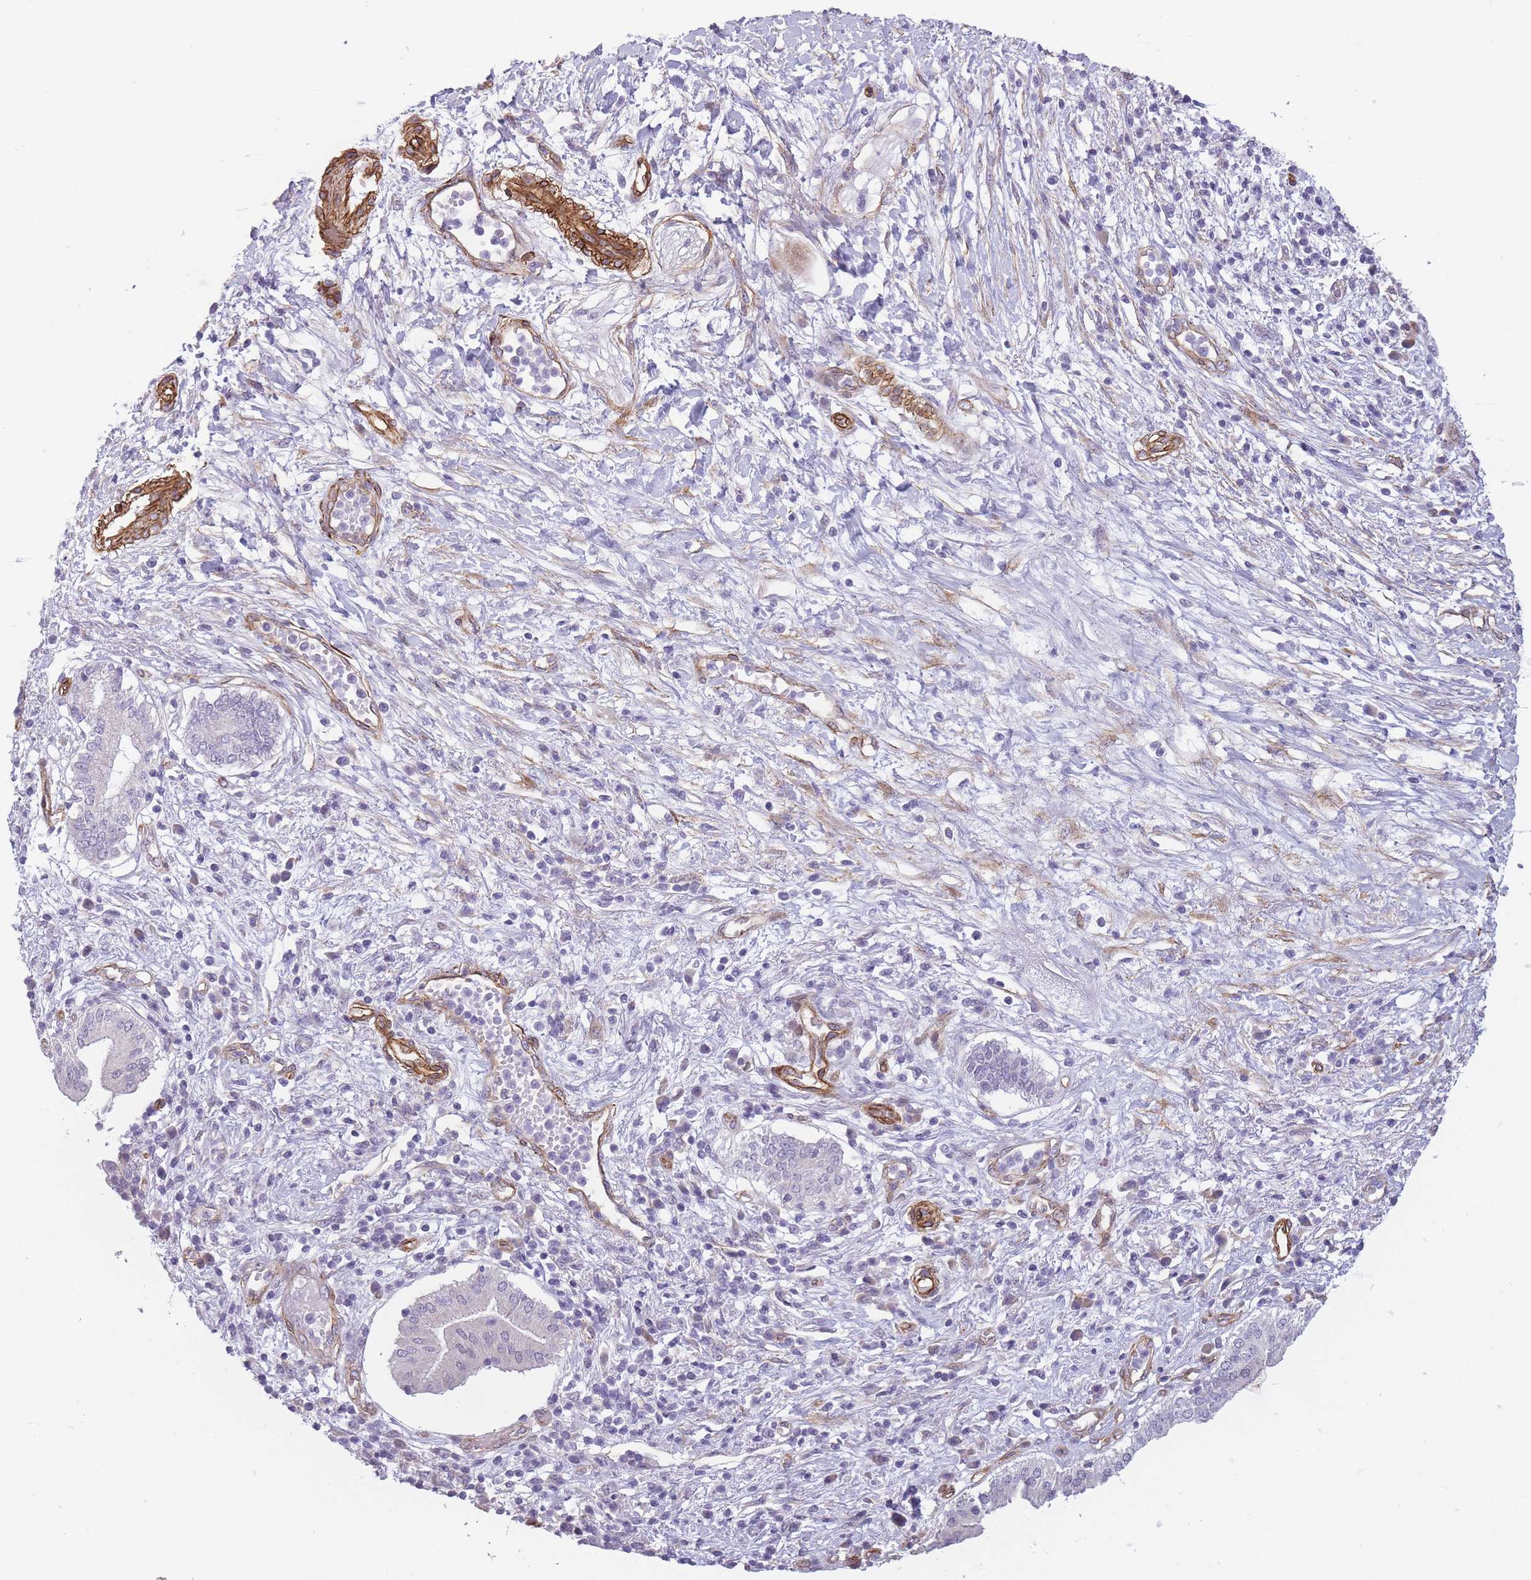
{"staining": {"intensity": "negative", "quantity": "none", "location": "none"}, "tissue": "pancreatic cancer", "cell_type": "Tumor cells", "image_type": "cancer", "snomed": [{"axis": "morphology", "description": "Adenocarcinoma, NOS"}, {"axis": "topography", "description": "Pancreas"}], "caption": "IHC of pancreatic cancer (adenocarcinoma) displays no staining in tumor cells.", "gene": "OR6B3", "patient": {"sex": "male", "age": 68}}